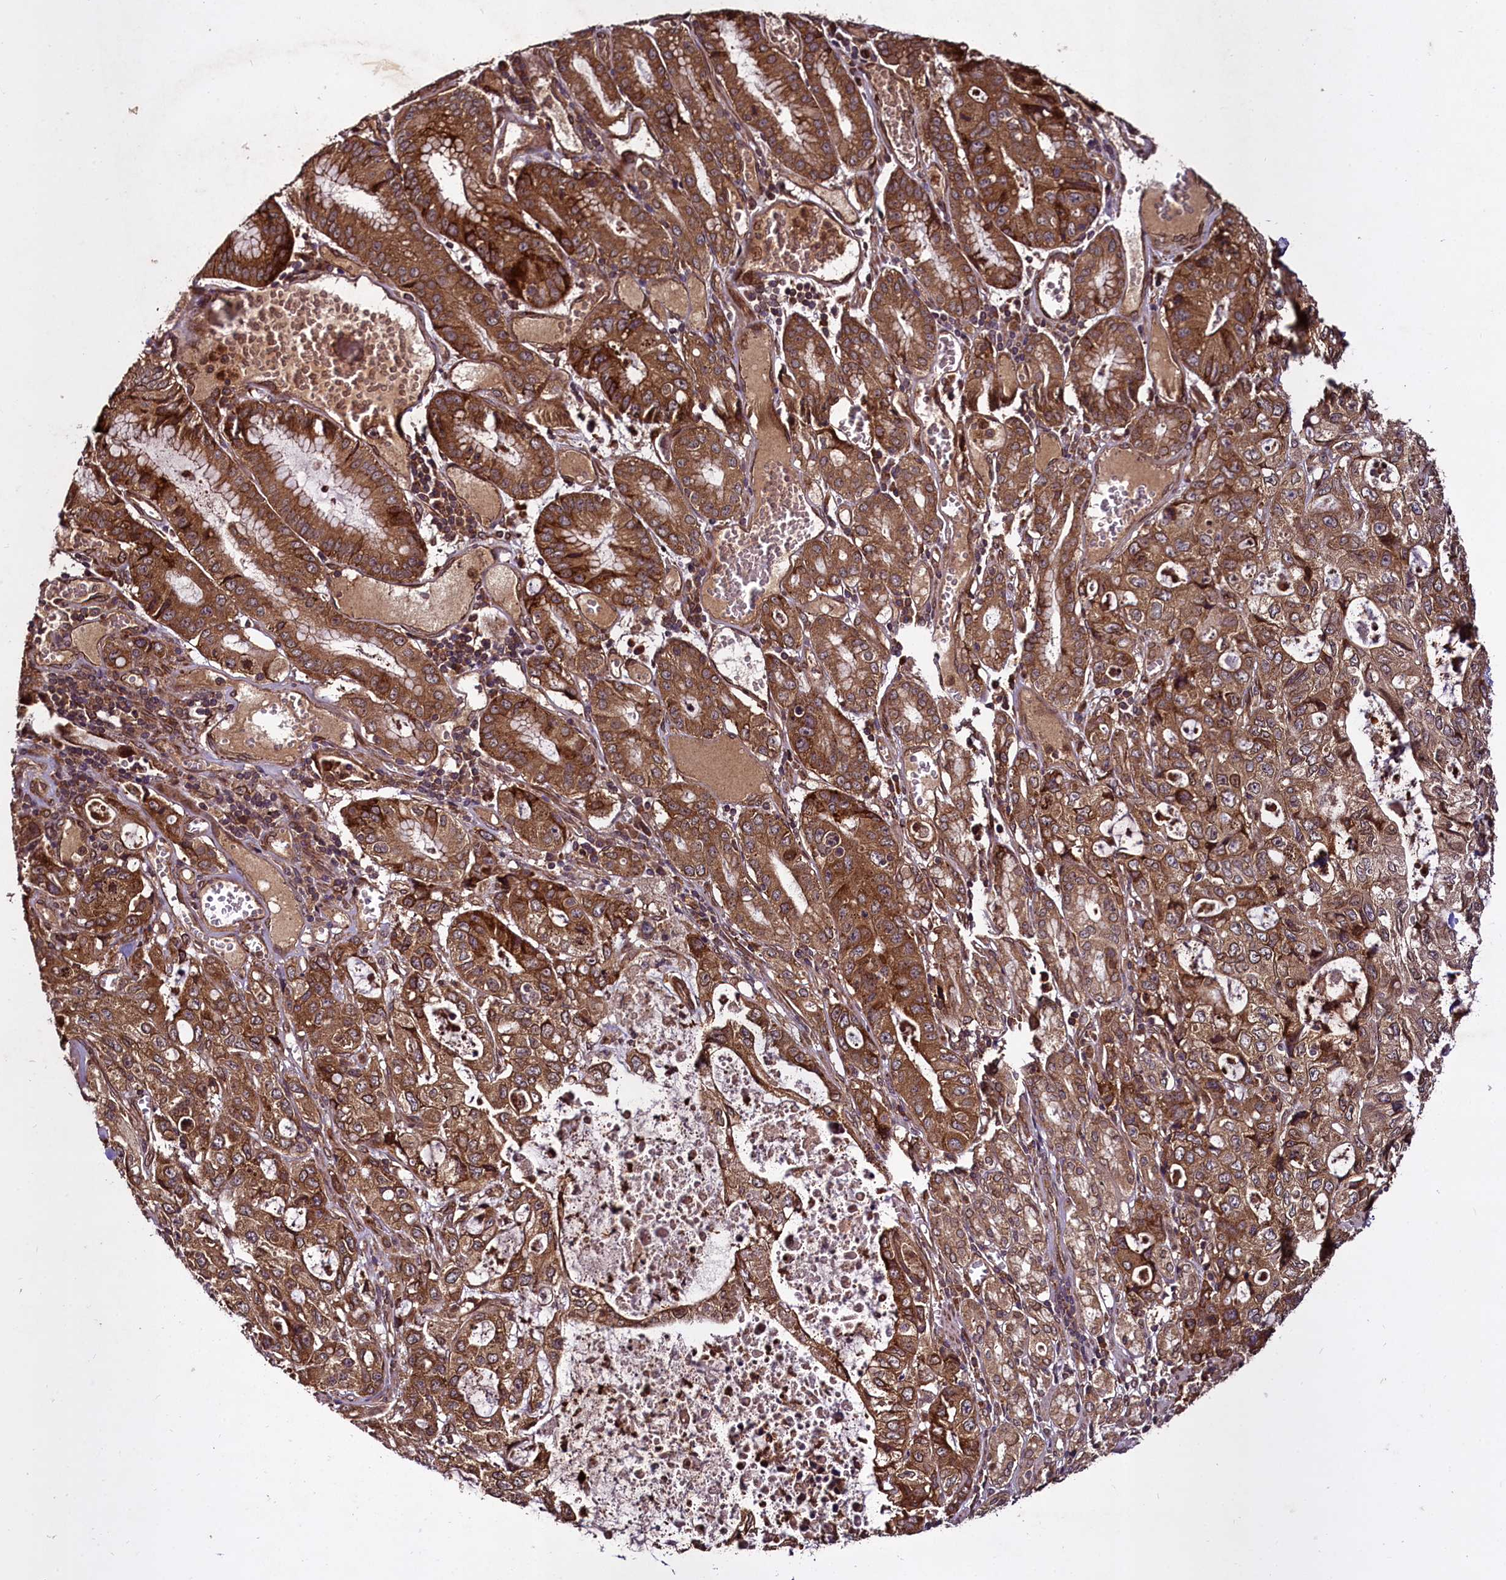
{"staining": {"intensity": "strong", "quantity": ">75%", "location": "cytoplasmic/membranous"}, "tissue": "stomach cancer", "cell_type": "Tumor cells", "image_type": "cancer", "snomed": [{"axis": "morphology", "description": "Adenocarcinoma, NOS"}, {"axis": "topography", "description": "Stomach, upper"}], "caption": "DAB immunohistochemical staining of stomach adenocarcinoma demonstrates strong cytoplasmic/membranous protein expression in about >75% of tumor cells. The protein of interest is stained brown, and the nuclei are stained in blue (DAB IHC with brightfield microscopy, high magnification).", "gene": "DCP1B", "patient": {"sex": "female", "age": 52}}